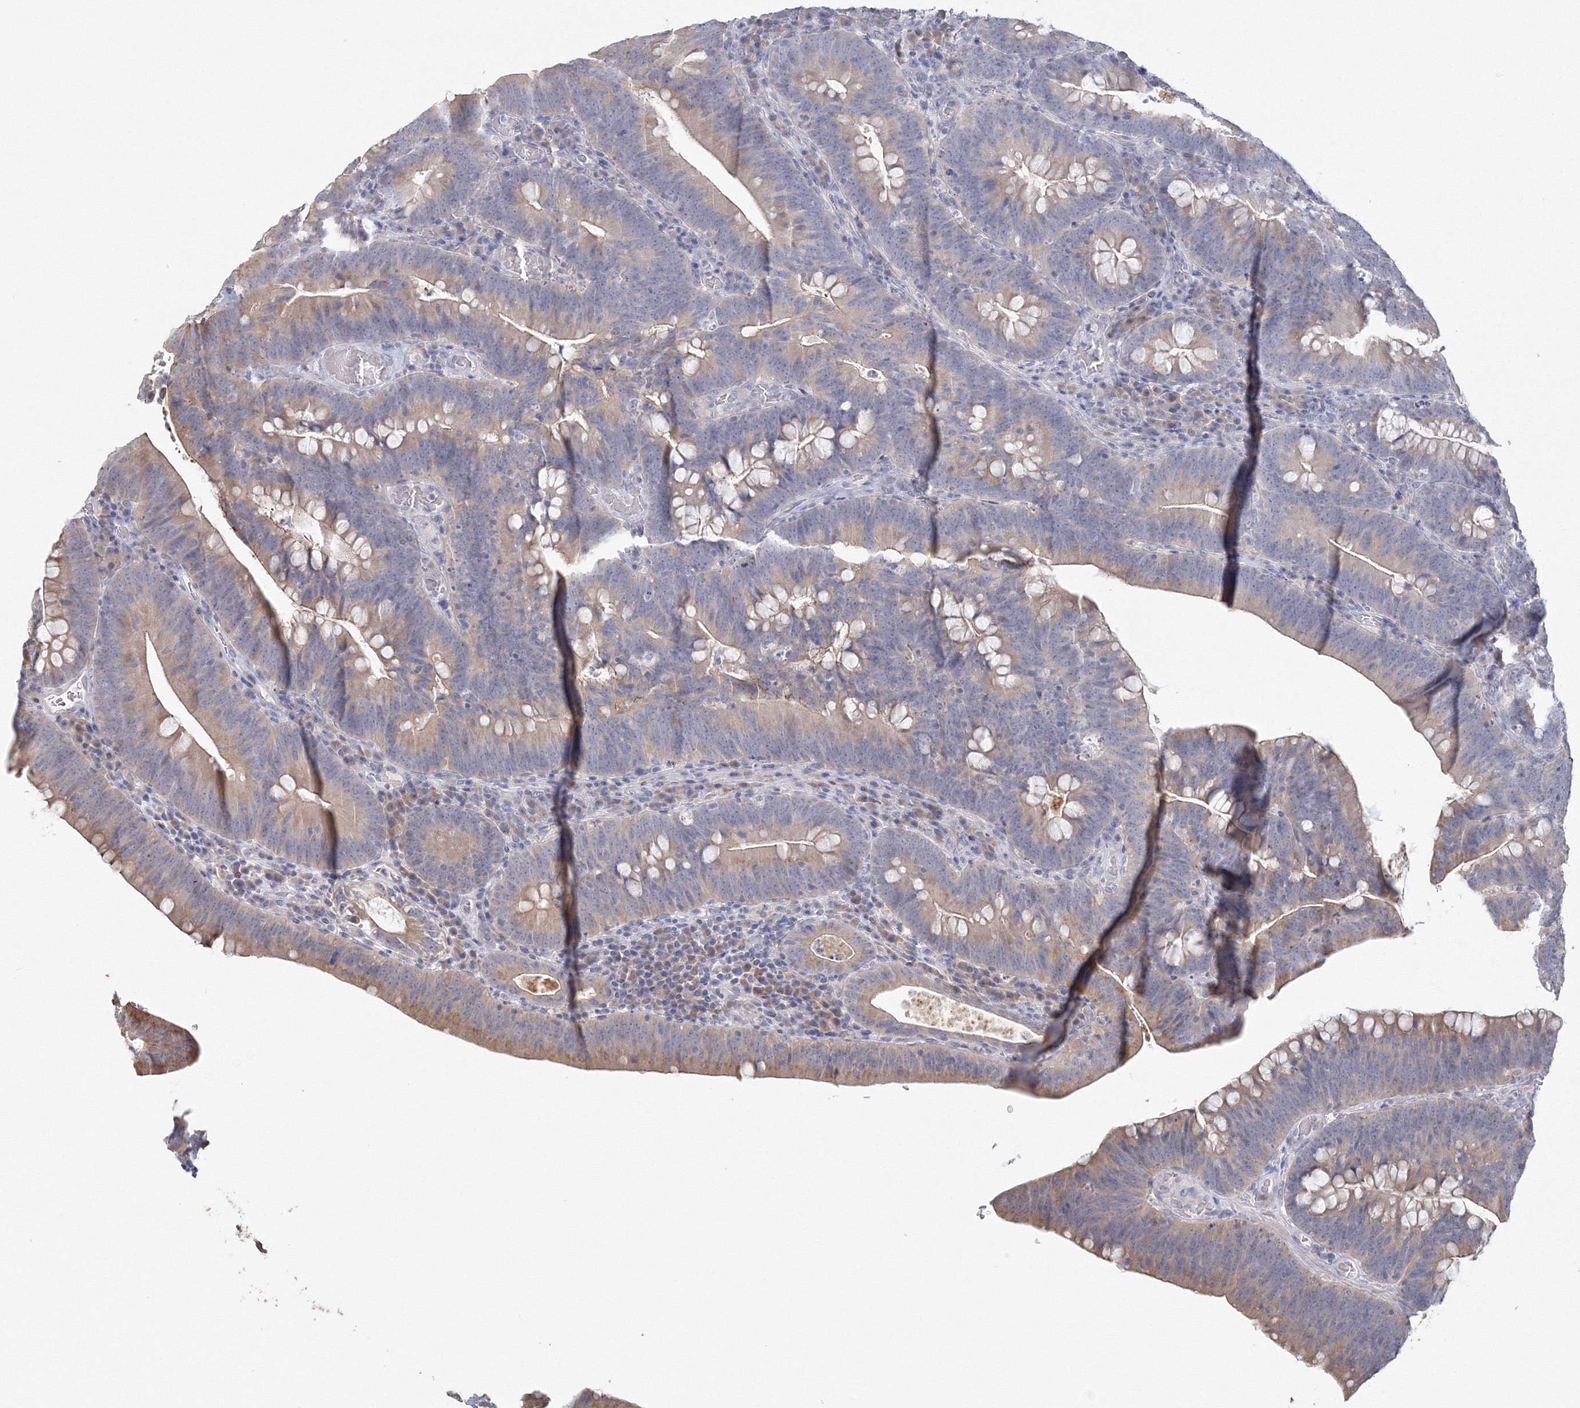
{"staining": {"intensity": "weak", "quantity": "25%-75%", "location": "cytoplasmic/membranous"}, "tissue": "colorectal cancer", "cell_type": "Tumor cells", "image_type": "cancer", "snomed": [{"axis": "morphology", "description": "Normal tissue, NOS"}, {"axis": "topography", "description": "Colon"}], "caption": "Colorectal cancer was stained to show a protein in brown. There is low levels of weak cytoplasmic/membranous expression in approximately 25%-75% of tumor cells.", "gene": "TACC2", "patient": {"sex": "female", "age": 82}}